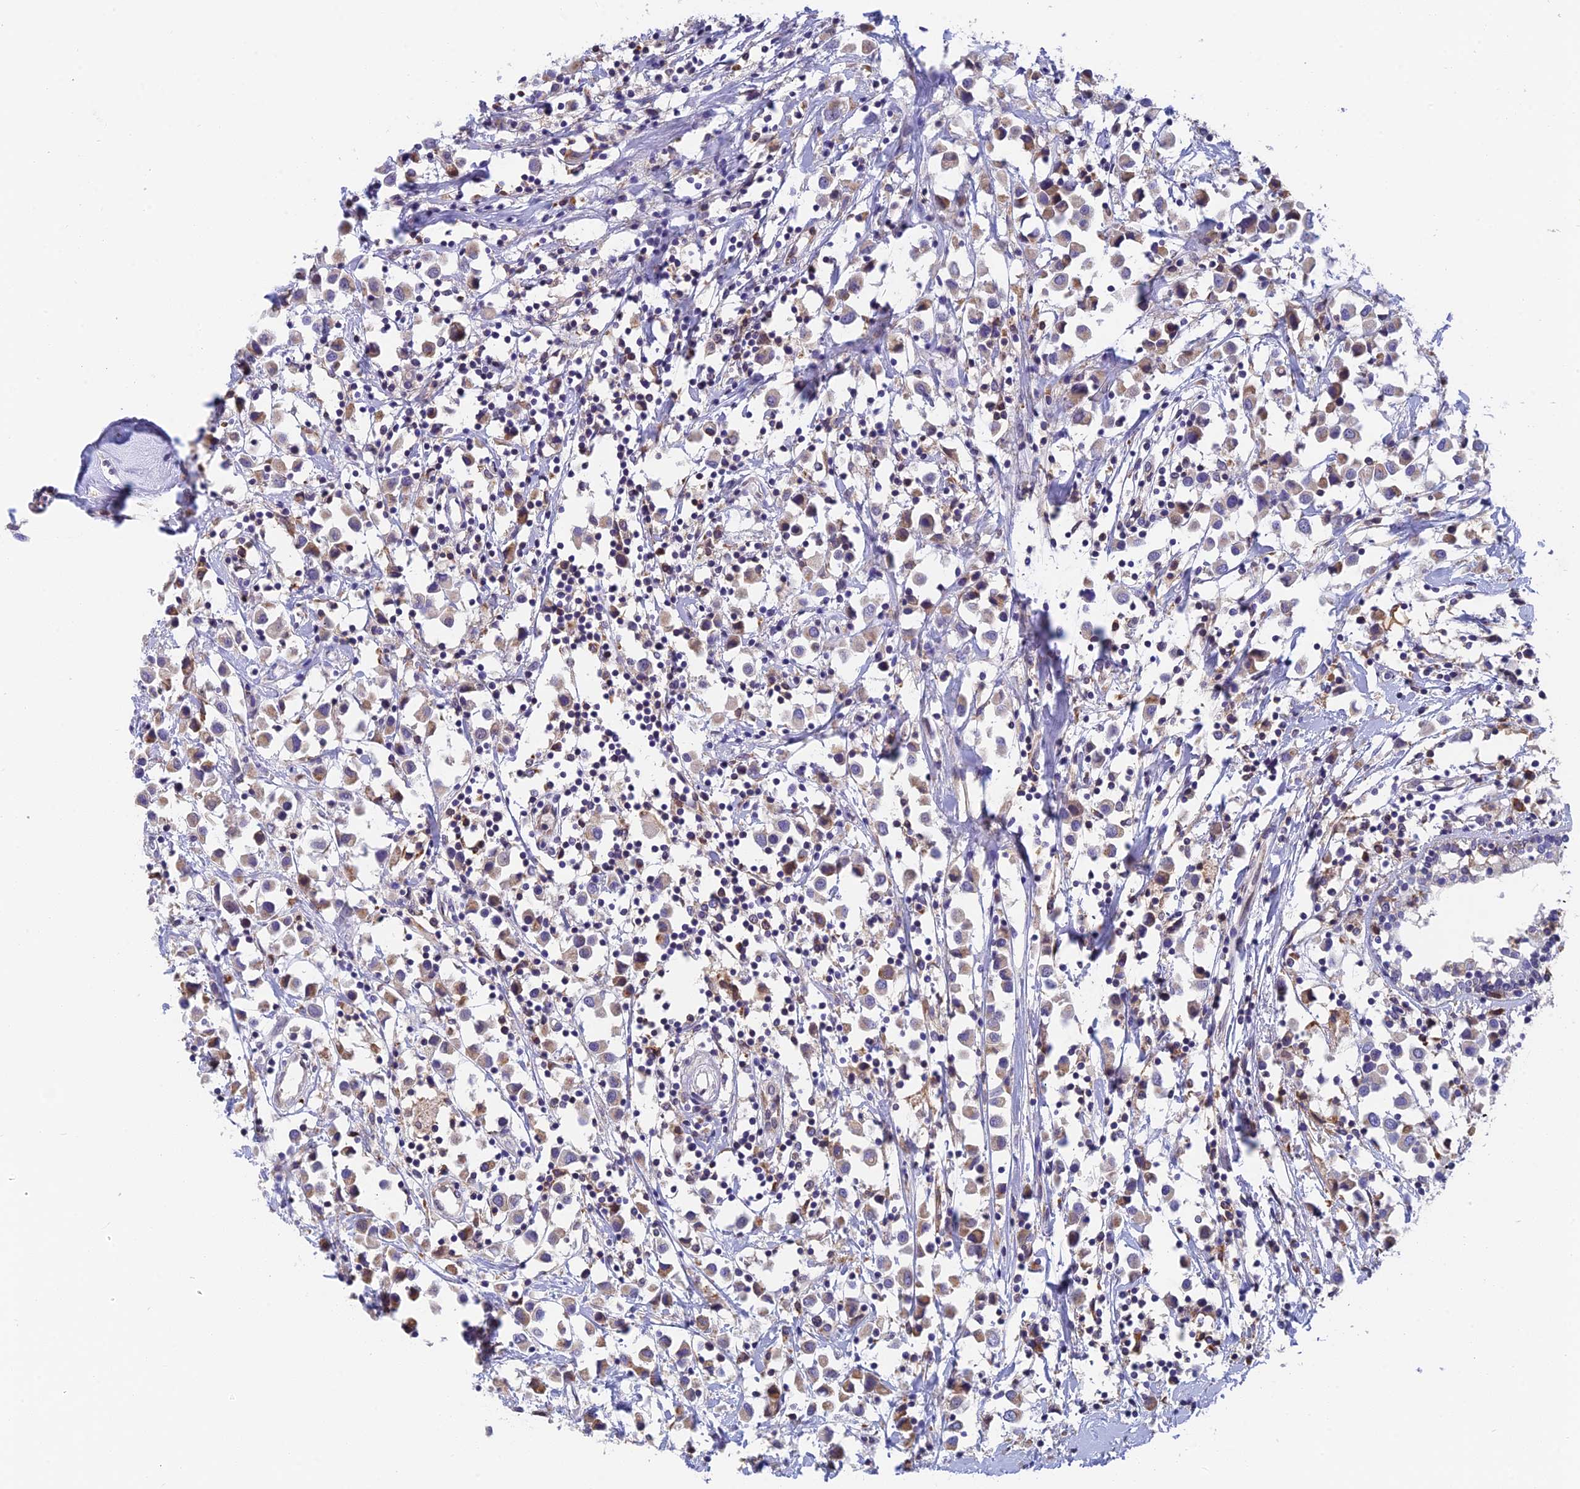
{"staining": {"intensity": "weak", "quantity": "25%-75%", "location": "cytoplasmic/membranous"}, "tissue": "breast cancer", "cell_type": "Tumor cells", "image_type": "cancer", "snomed": [{"axis": "morphology", "description": "Duct carcinoma"}, {"axis": "topography", "description": "Breast"}], "caption": "This is an image of immunohistochemistry (IHC) staining of intraductal carcinoma (breast), which shows weak staining in the cytoplasmic/membranous of tumor cells.", "gene": "IPO5", "patient": {"sex": "female", "age": 61}}